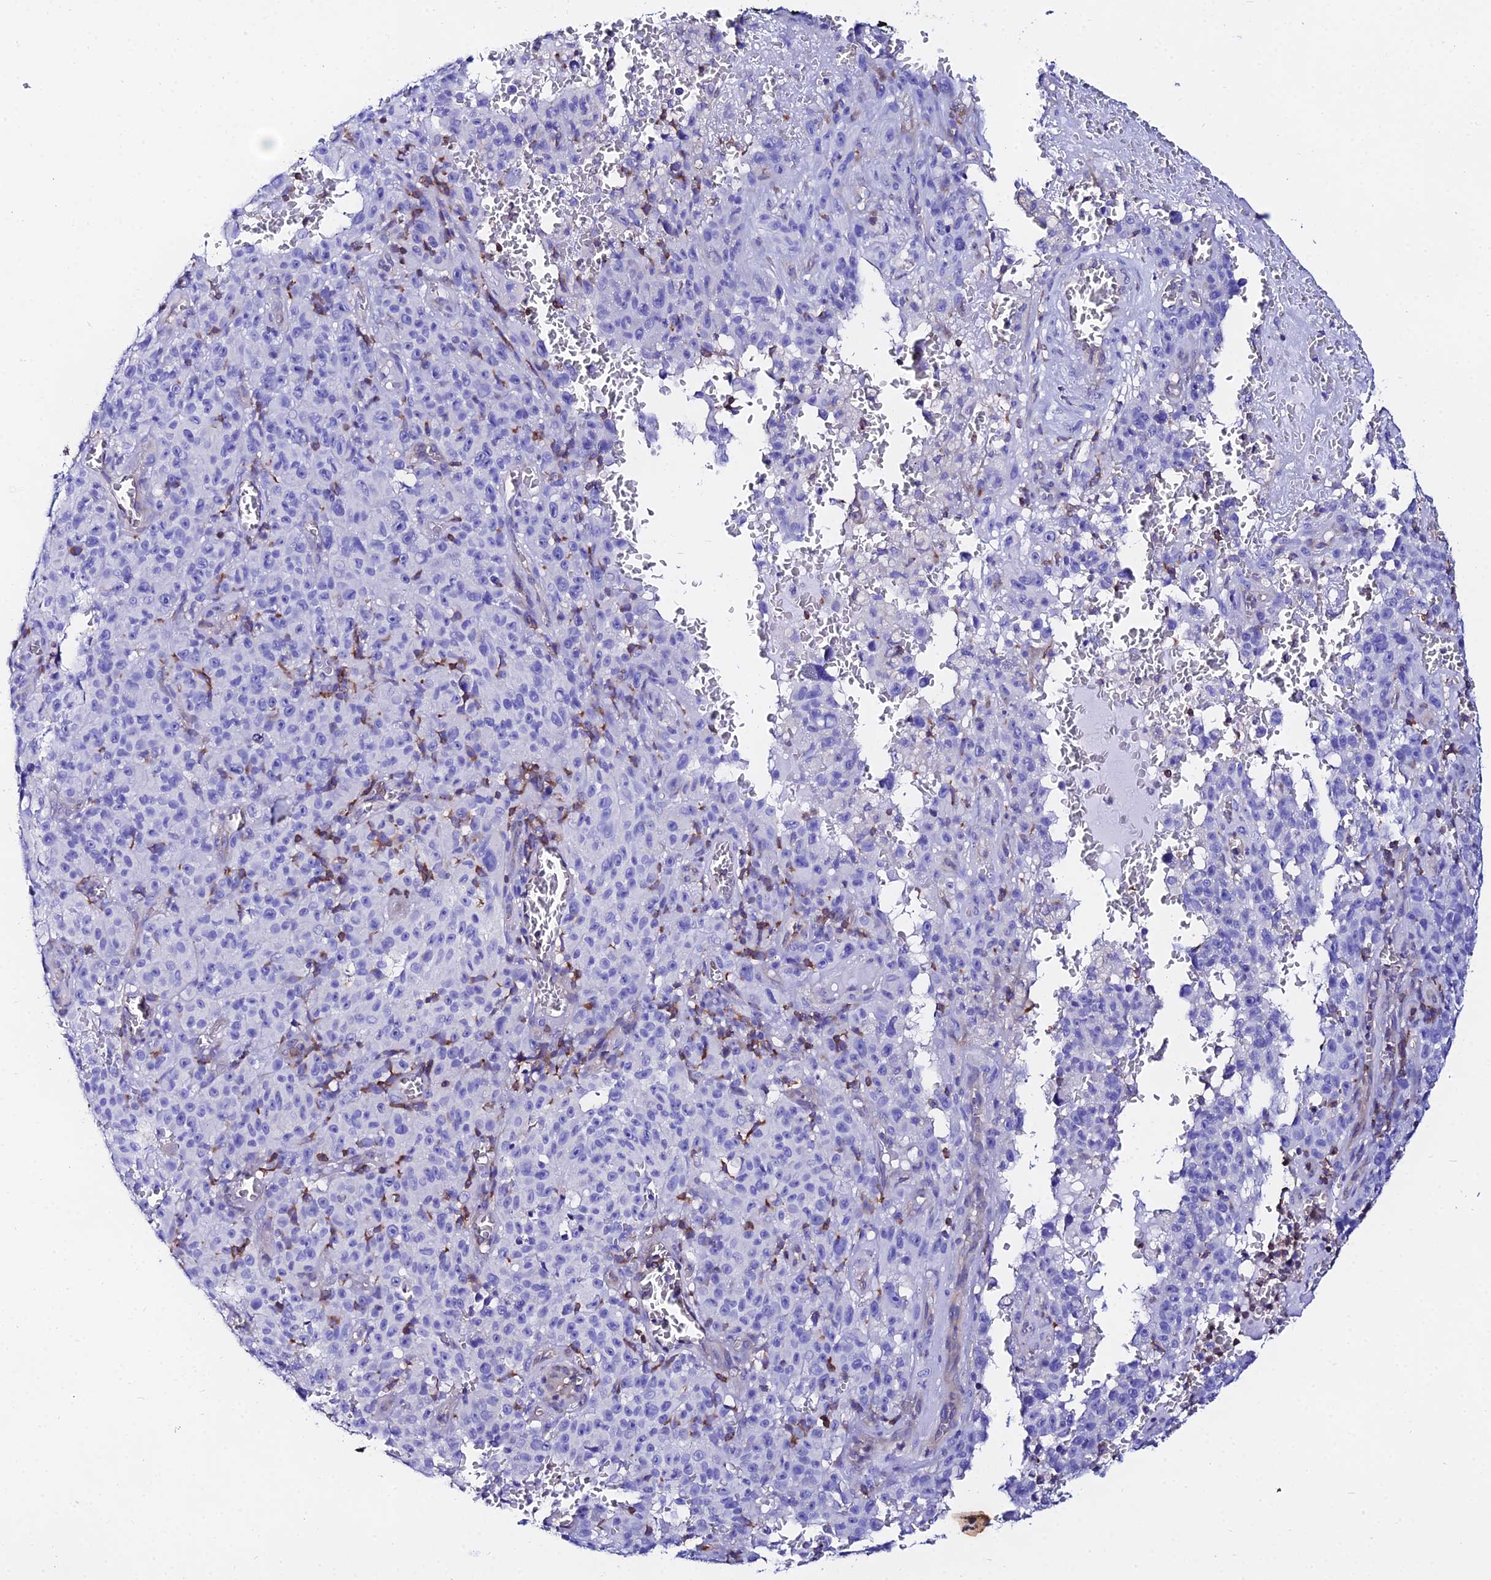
{"staining": {"intensity": "negative", "quantity": "none", "location": "none"}, "tissue": "melanoma", "cell_type": "Tumor cells", "image_type": "cancer", "snomed": [{"axis": "morphology", "description": "Malignant melanoma, NOS"}, {"axis": "topography", "description": "Skin"}], "caption": "Melanoma was stained to show a protein in brown. There is no significant staining in tumor cells.", "gene": "S100A16", "patient": {"sex": "female", "age": 82}}